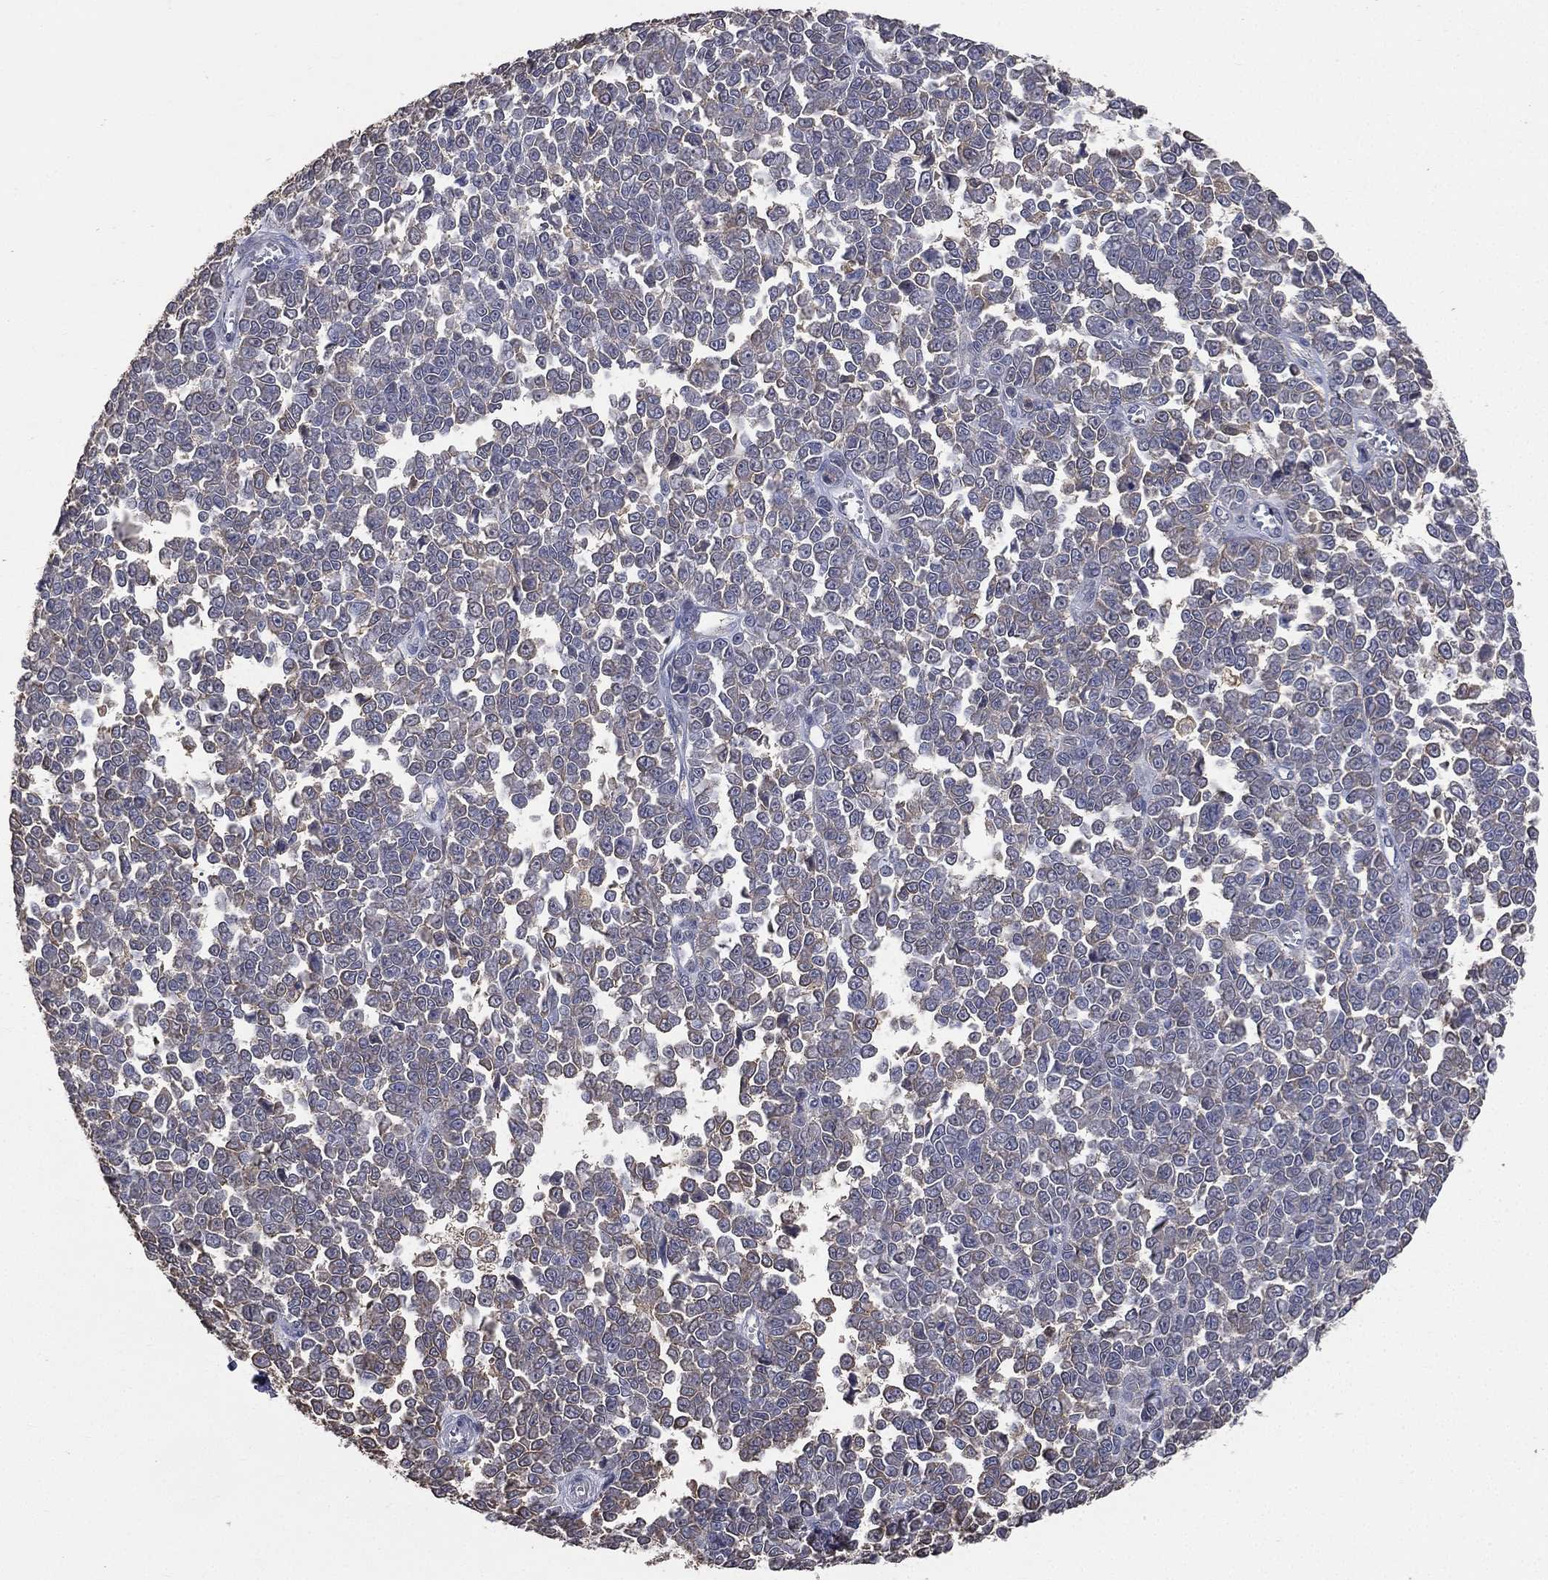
{"staining": {"intensity": "negative", "quantity": "none", "location": "none"}, "tissue": "melanoma", "cell_type": "Tumor cells", "image_type": "cancer", "snomed": [{"axis": "morphology", "description": "Malignant melanoma, NOS"}, {"axis": "topography", "description": "Skin"}], "caption": "Malignant melanoma stained for a protein using immunohistochemistry demonstrates no staining tumor cells.", "gene": "SNAP25", "patient": {"sex": "female", "age": 95}}